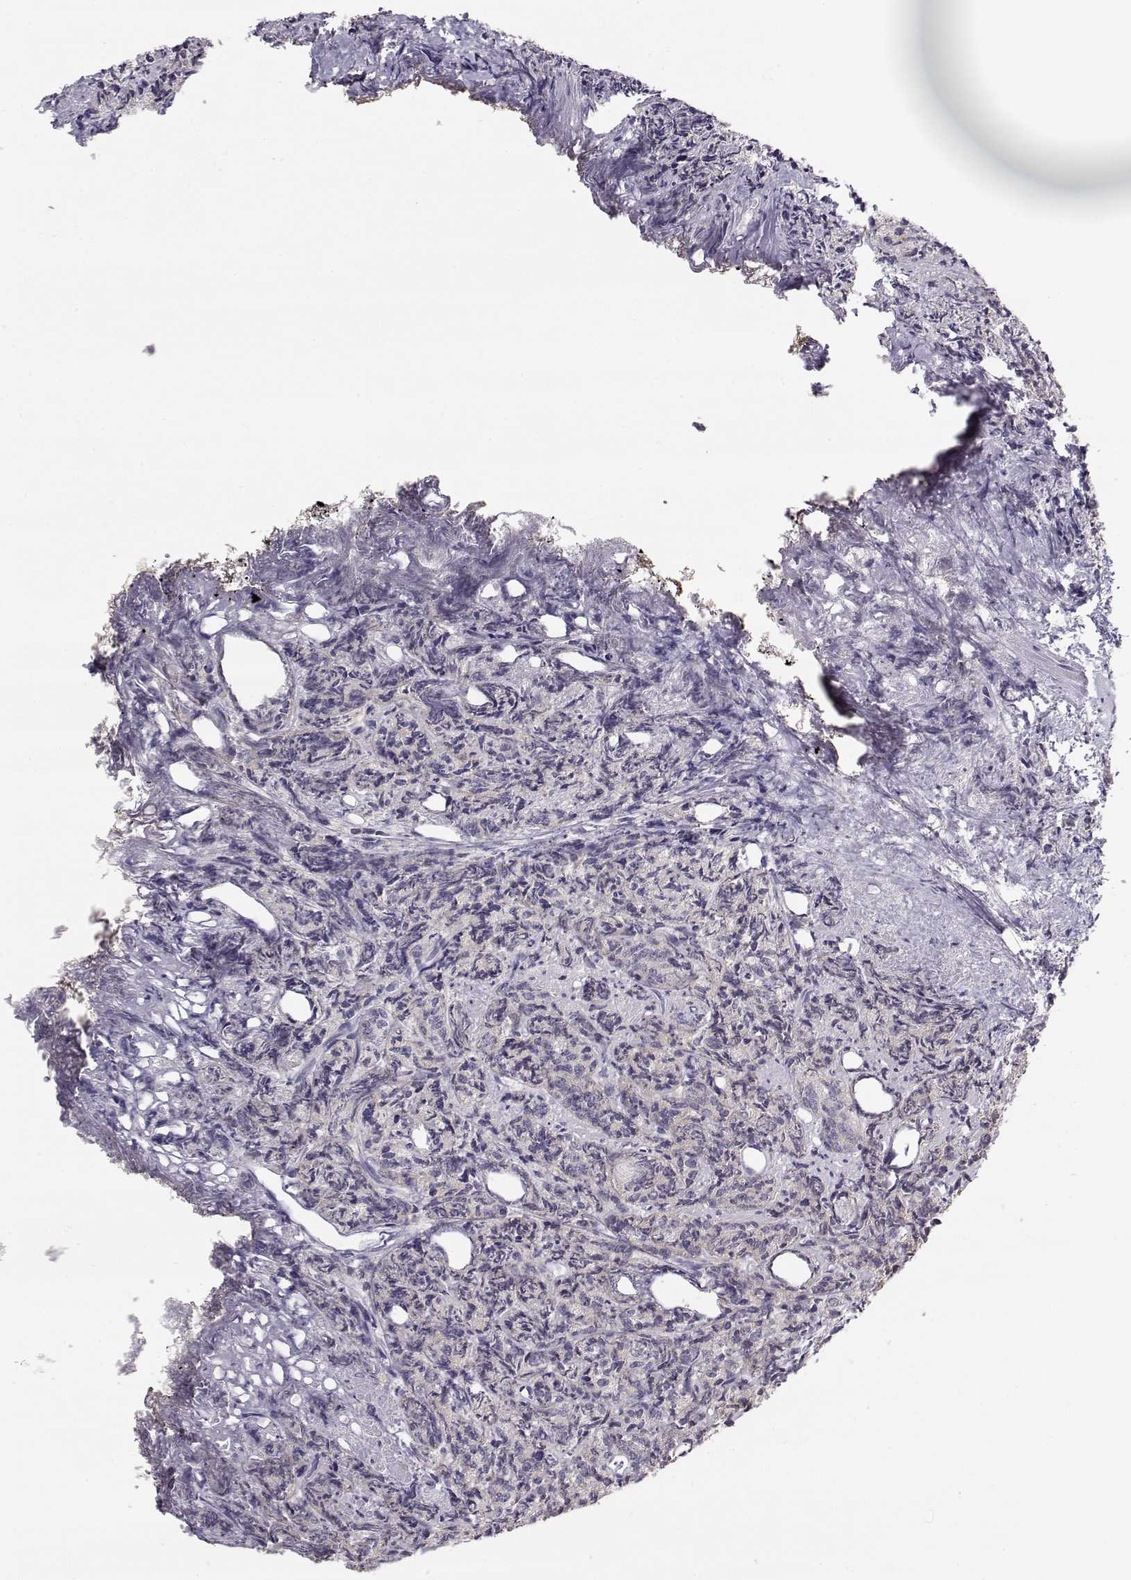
{"staining": {"intensity": "weak", "quantity": "25%-75%", "location": "cytoplasmic/membranous"}, "tissue": "prostate cancer", "cell_type": "Tumor cells", "image_type": "cancer", "snomed": [{"axis": "morphology", "description": "Adenocarcinoma, High grade"}, {"axis": "topography", "description": "Prostate"}], "caption": "Immunohistochemistry photomicrograph of human prostate cancer (adenocarcinoma (high-grade)) stained for a protein (brown), which shows low levels of weak cytoplasmic/membranous expression in about 25%-75% of tumor cells.", "gene": "KIF13B", "patient": {"sex": "male", "age": 53}}